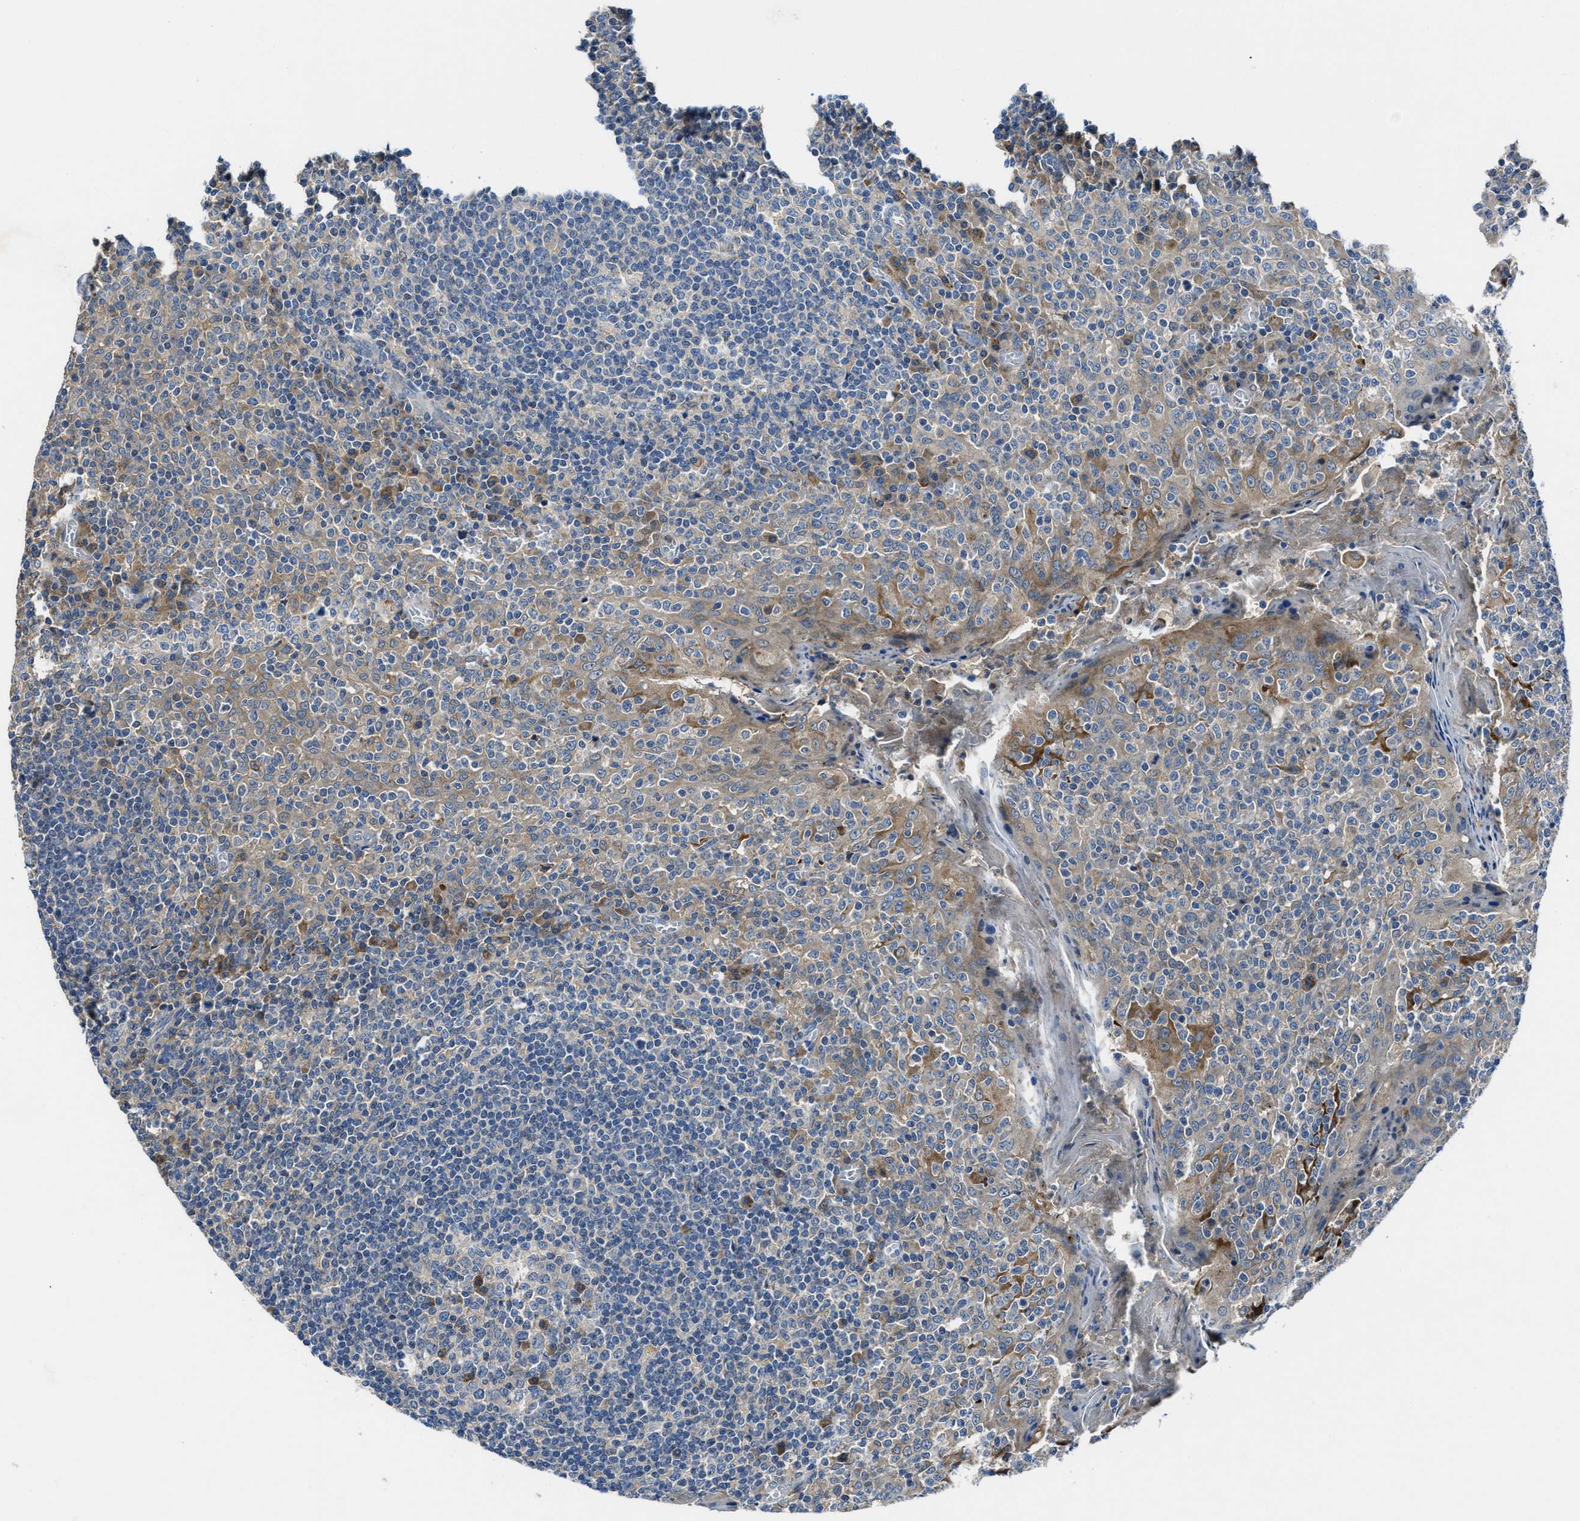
{"staining": {"intensity": "moderate", "quantity": "<25%", "location": "cytoplasmic/membranous"}, "tissue": "tonsil", "cell_type": "Germinal center cells", "image_type": "normal", "snomed": [{"axis": "morphology", "description": "Normal tissue, NOS"}, {"axis": "topography", "description": "Tonsil"}], "caption": "Germinal center cells display moderate cytoplasmic/membranous positivity in about <25% of cells in benign tonsil.", "gene": "MAP3K20", "patient": {"sex": "female", "age": 19}}